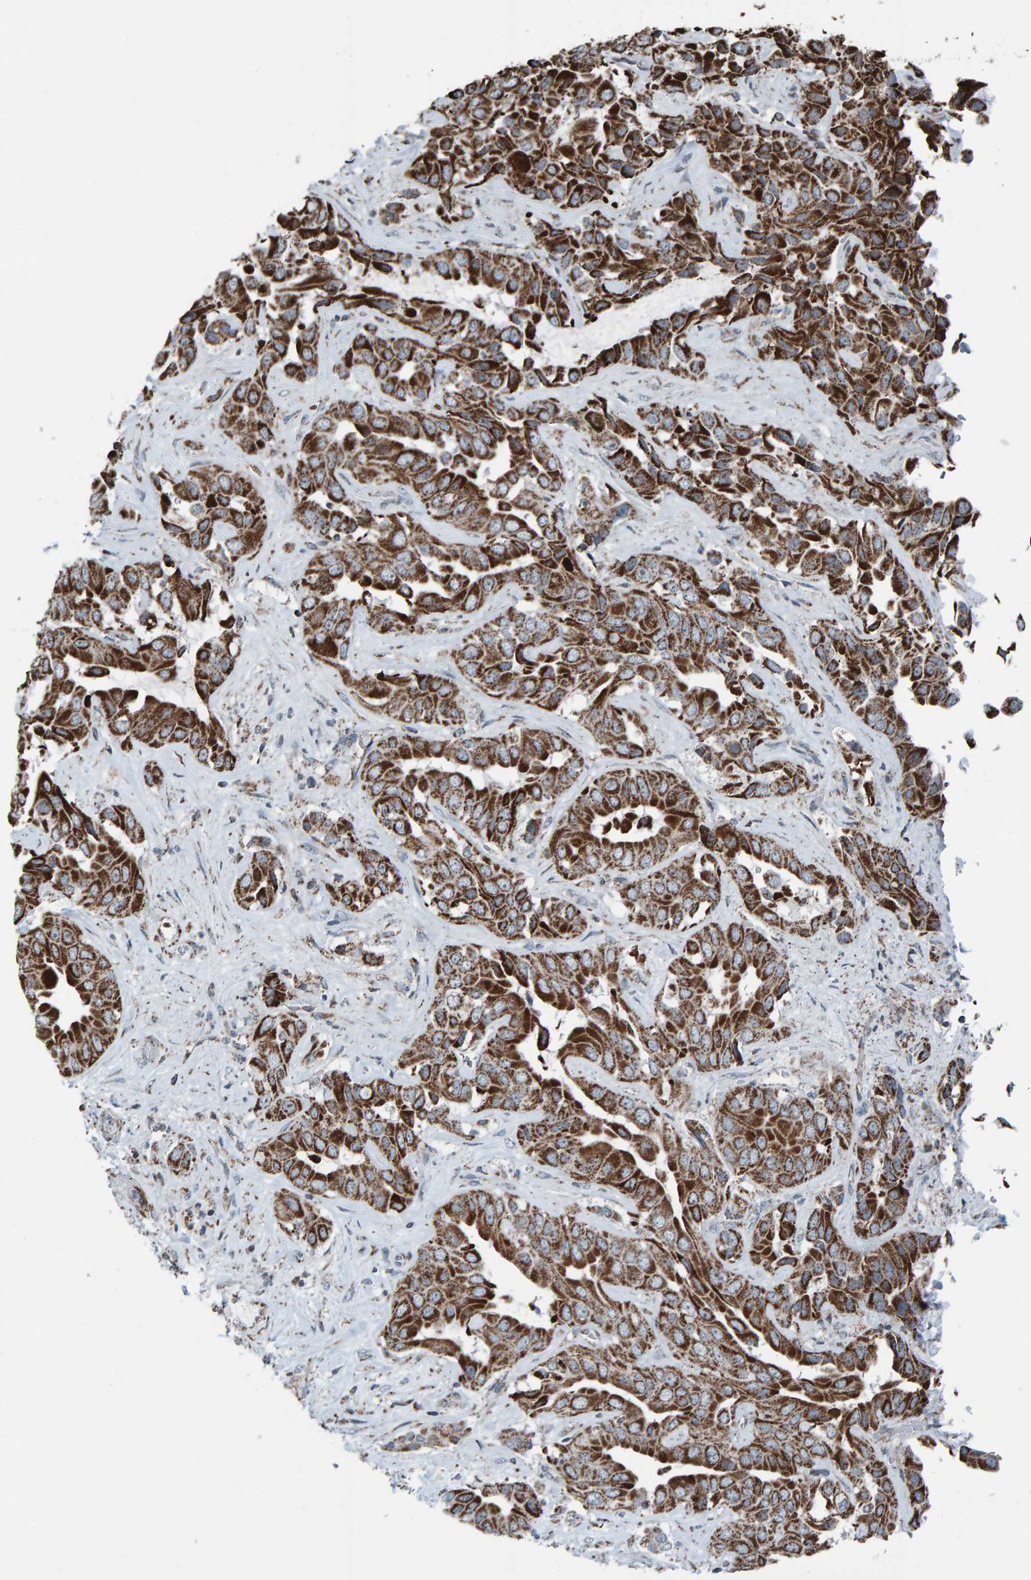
{"staining": {"intensity": "strong", "quantity": ">75%", "location": "cytoplasmic/membranous"}, "tissue": "liver cancer", "cell_type": "Tumor cells", "image_type": "cancer", "snomed": [{"axis": "morphology", "description": "Cholangiocarcinoma"}, {"axis": "topography", "description": "Liver"}], "caption": "Cholangiocarcinoma (liver) stained with a brown dye displays strong cytoplasmic/membranous positive positivity in about >75% of tumor cells.", "gene": "ZNF48", "patient": {"sex": "female", "age": 52}}